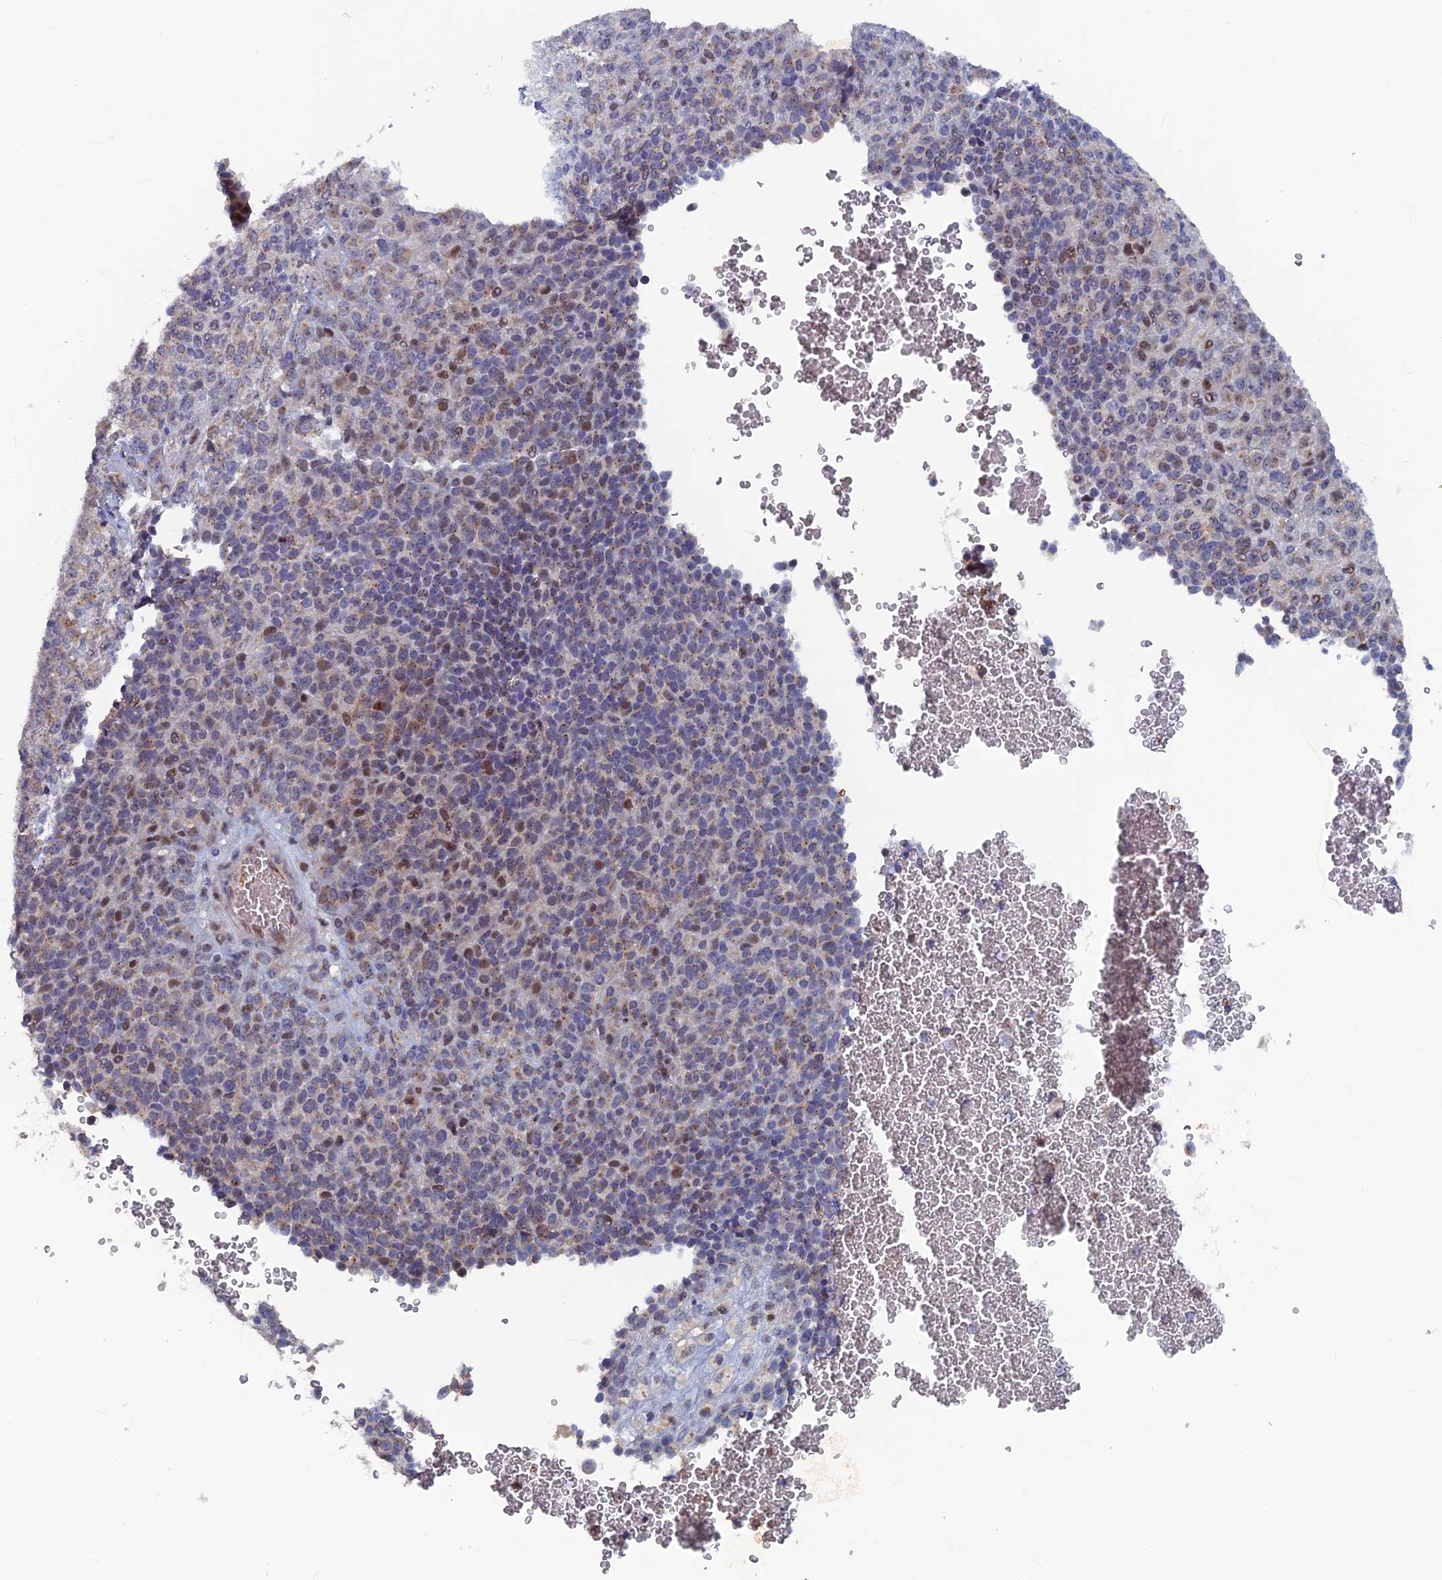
{"staining": {"intensity": "moderate", "quantity": "25%-75%", "location": "nuclear"}, "tissue": "melanoma", "cell_type": "Tumor cells", "image_type": "cancer", "snomed": [{"axis": "morphology", "description": "Malignant melanoma, Metastatic site"}, {"axis": "topography", "description": "Brain"}], "caption": "Melanoma stained with DAB (3,3'-diaminobenzidine) immunohistochemistry (IHC) reveals medium levels of moderate nuclear staining in about 25%-75% of tumor cells.", "gene": "SH3D21", "patient": {"sex": "female", "age": 56}}